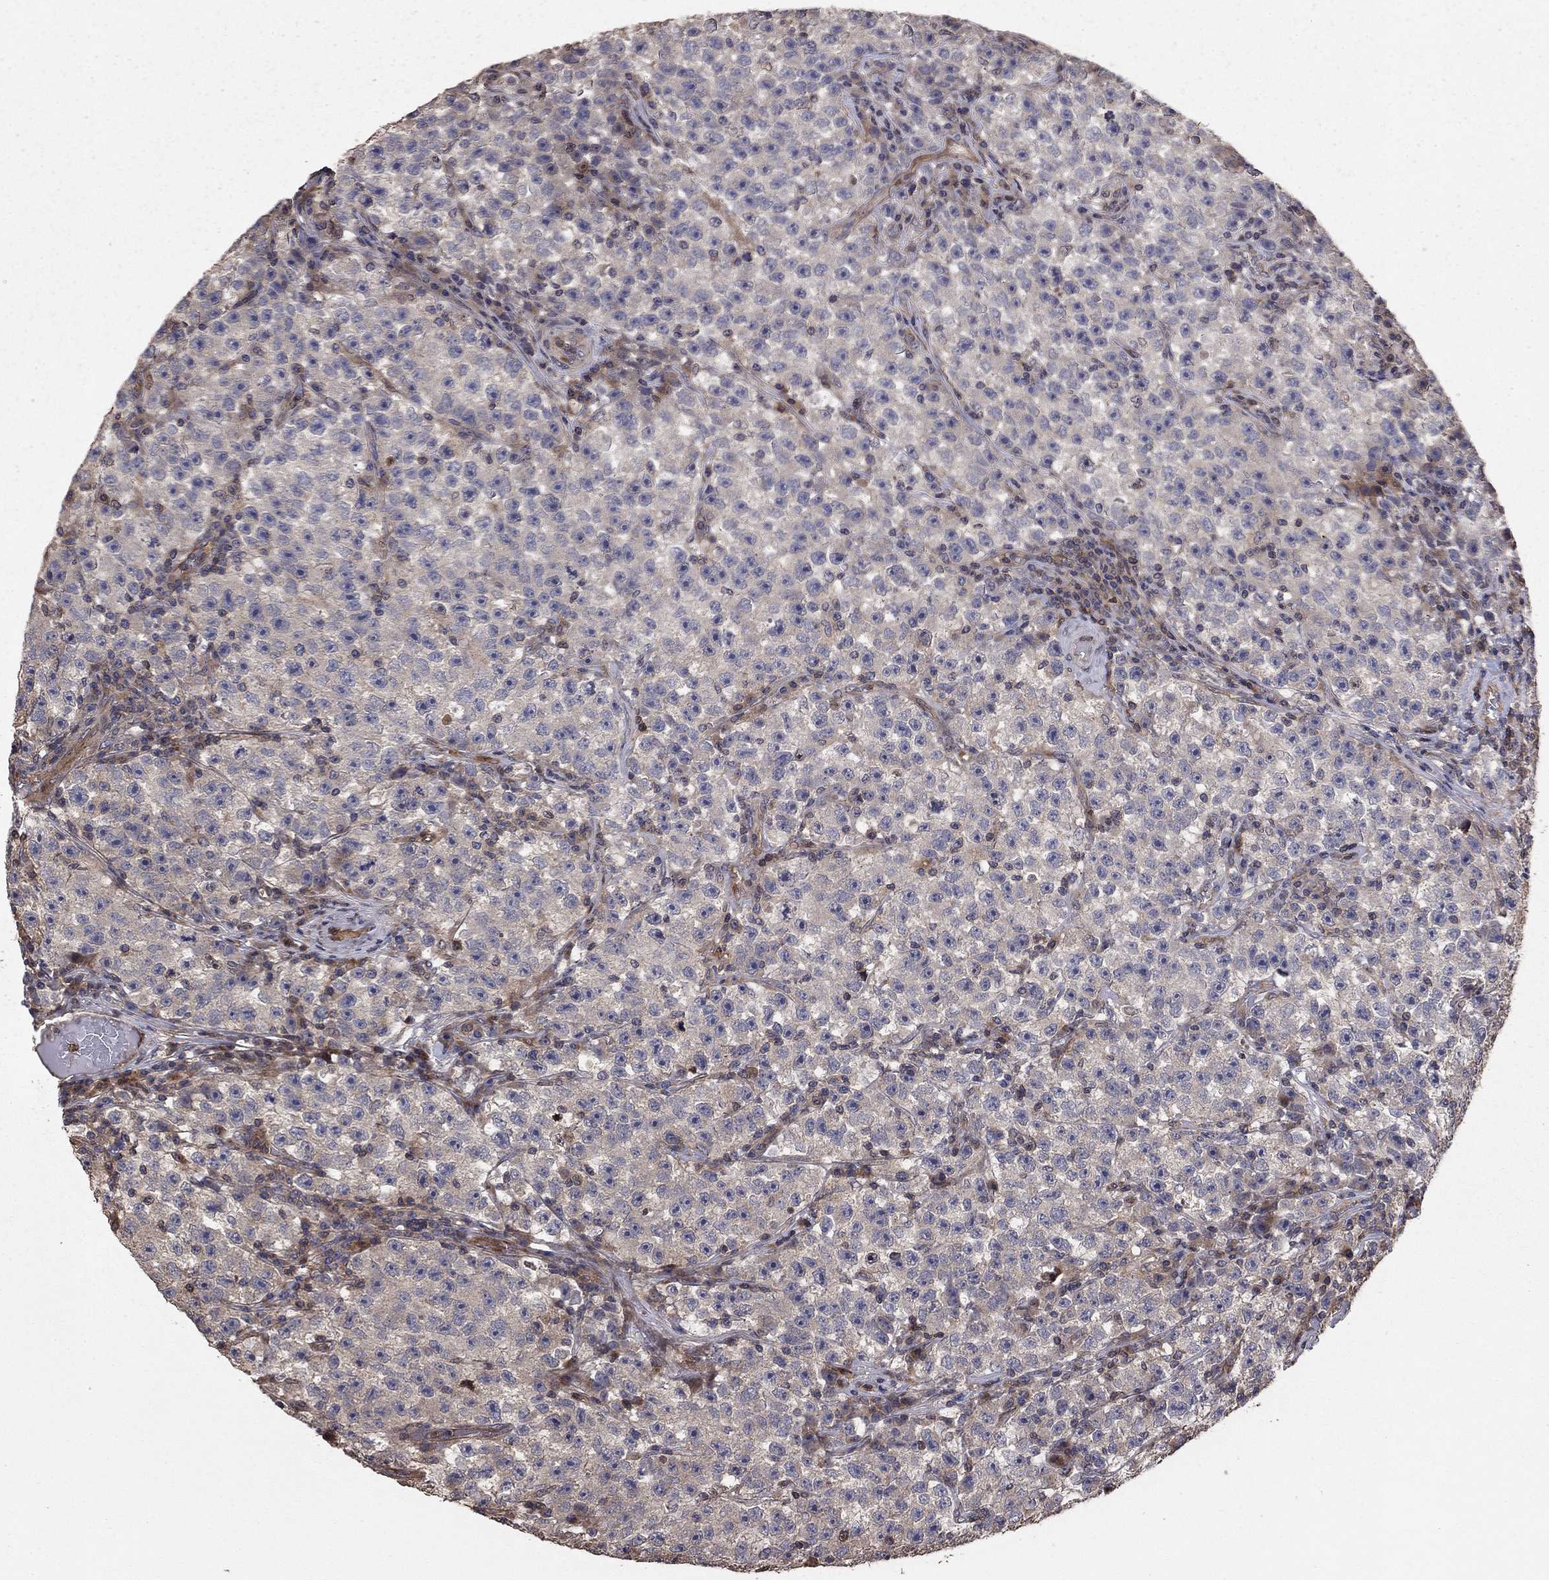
{"staining": {"intensity": "negative", "quantity": "none", "location": "none"}, "tissue": "testis cancer", "cell_type": "Tumor cells", "image_type": "cancer", "snomed": [{"axis": "morphology", "description": "Seminoma, NOS"}, {"axis": "topography", "description": "Testis"}], "caption": "Tumor cells are negative for protein expression in human seminoma (testis).", "gene": "GYG1", "patient": {"sex": "male", "age": 22}}